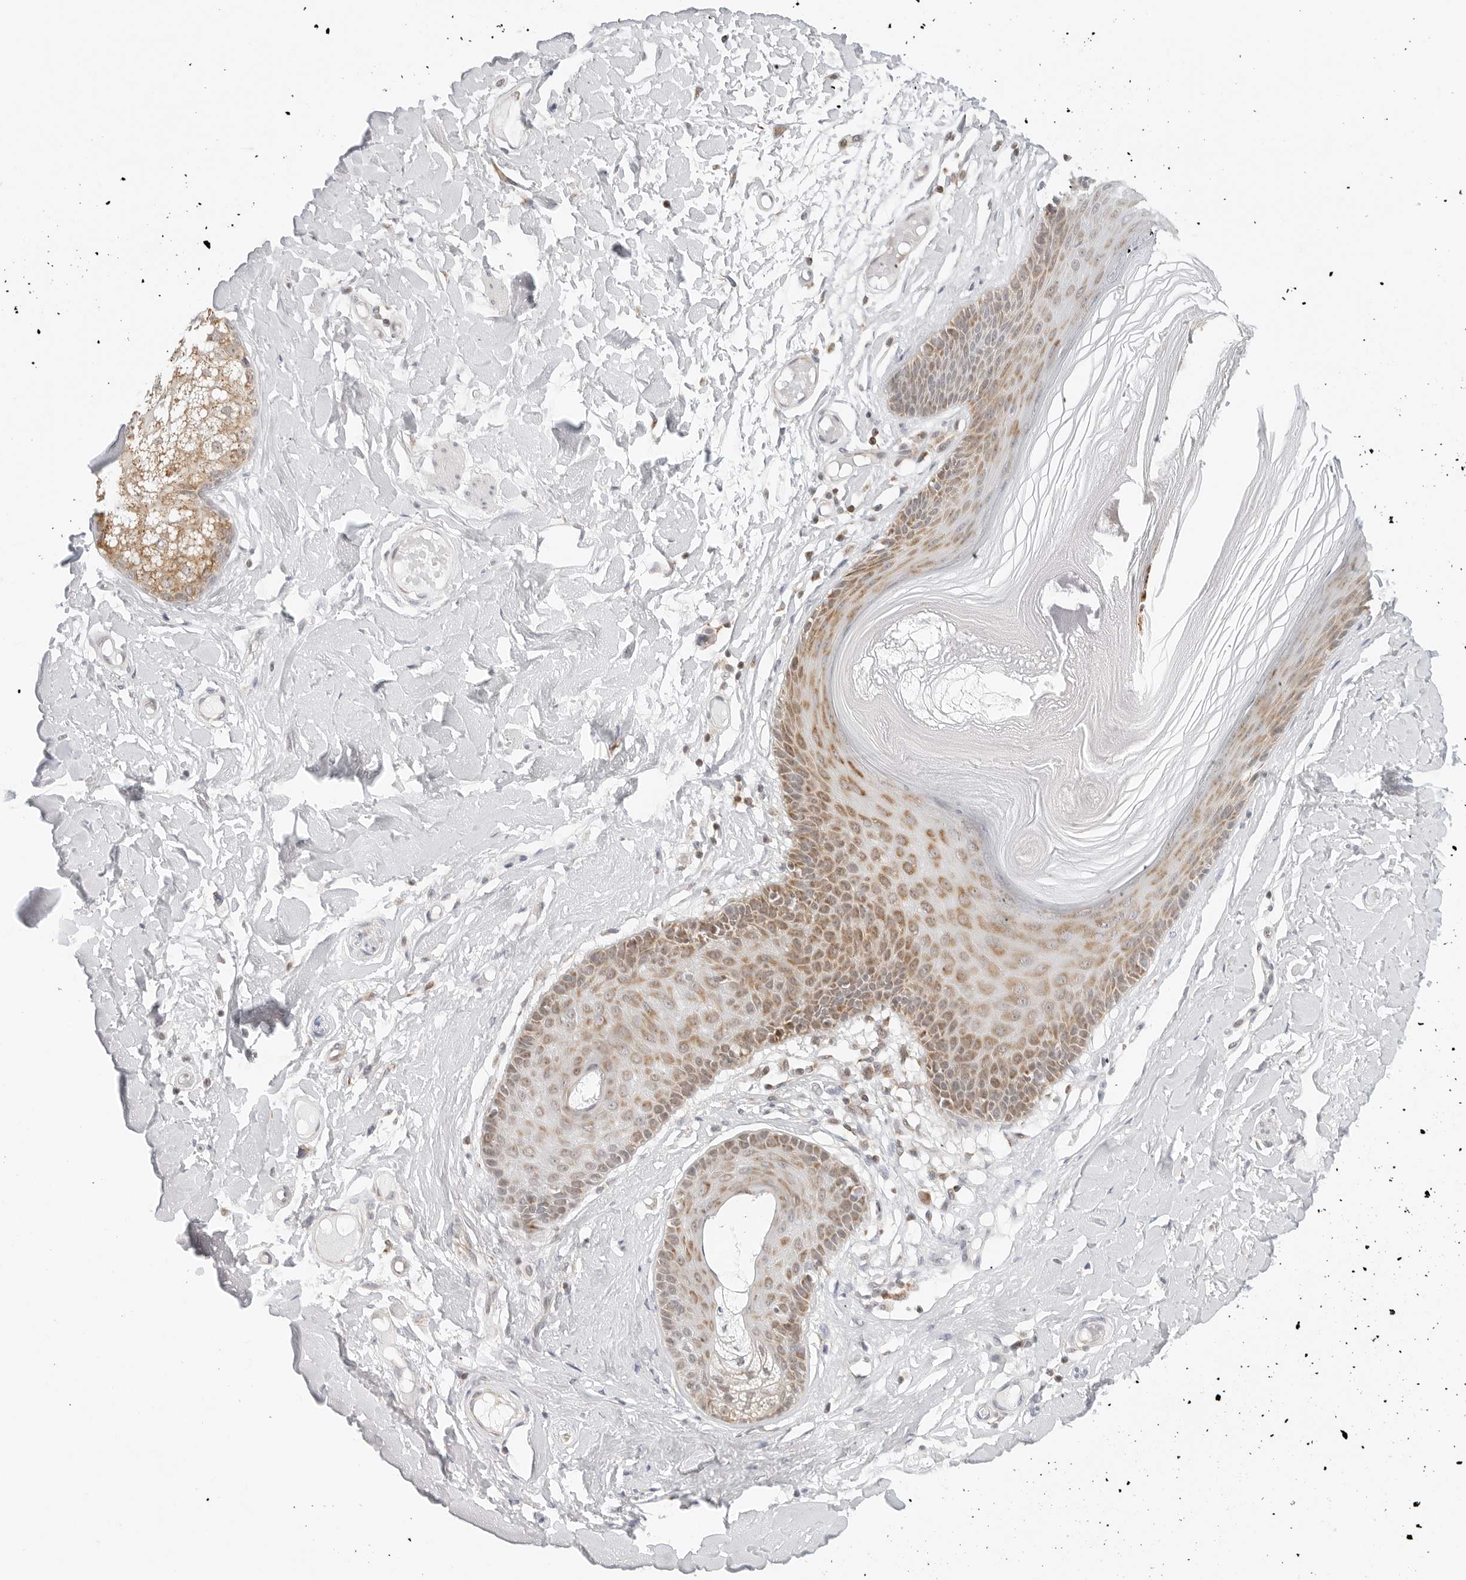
{"staining": {"intensity": "moderate", "quantity": "25%-75%", "location": "cytoplasmic/membranous"}, "tissue": "skin", "cell_type": "Epidermal cells", "image_type": "normal", "snomed": [{"axis": "morphology", "description": "Normal tissue, NOS"}, {"axis": "topography", "description": "Vulva"}], "caption": "Immunohistochemistry (IHC) of benign skin demonstrates medium levels of moderate cytoplasmic/membranous expression in about 25%-75% of epidermal cells. (DAB = brown stain, brightfield microscopy at high magnification).", "gene": "POLR3GL", "patient": {"sex": "female", "age": 73}}